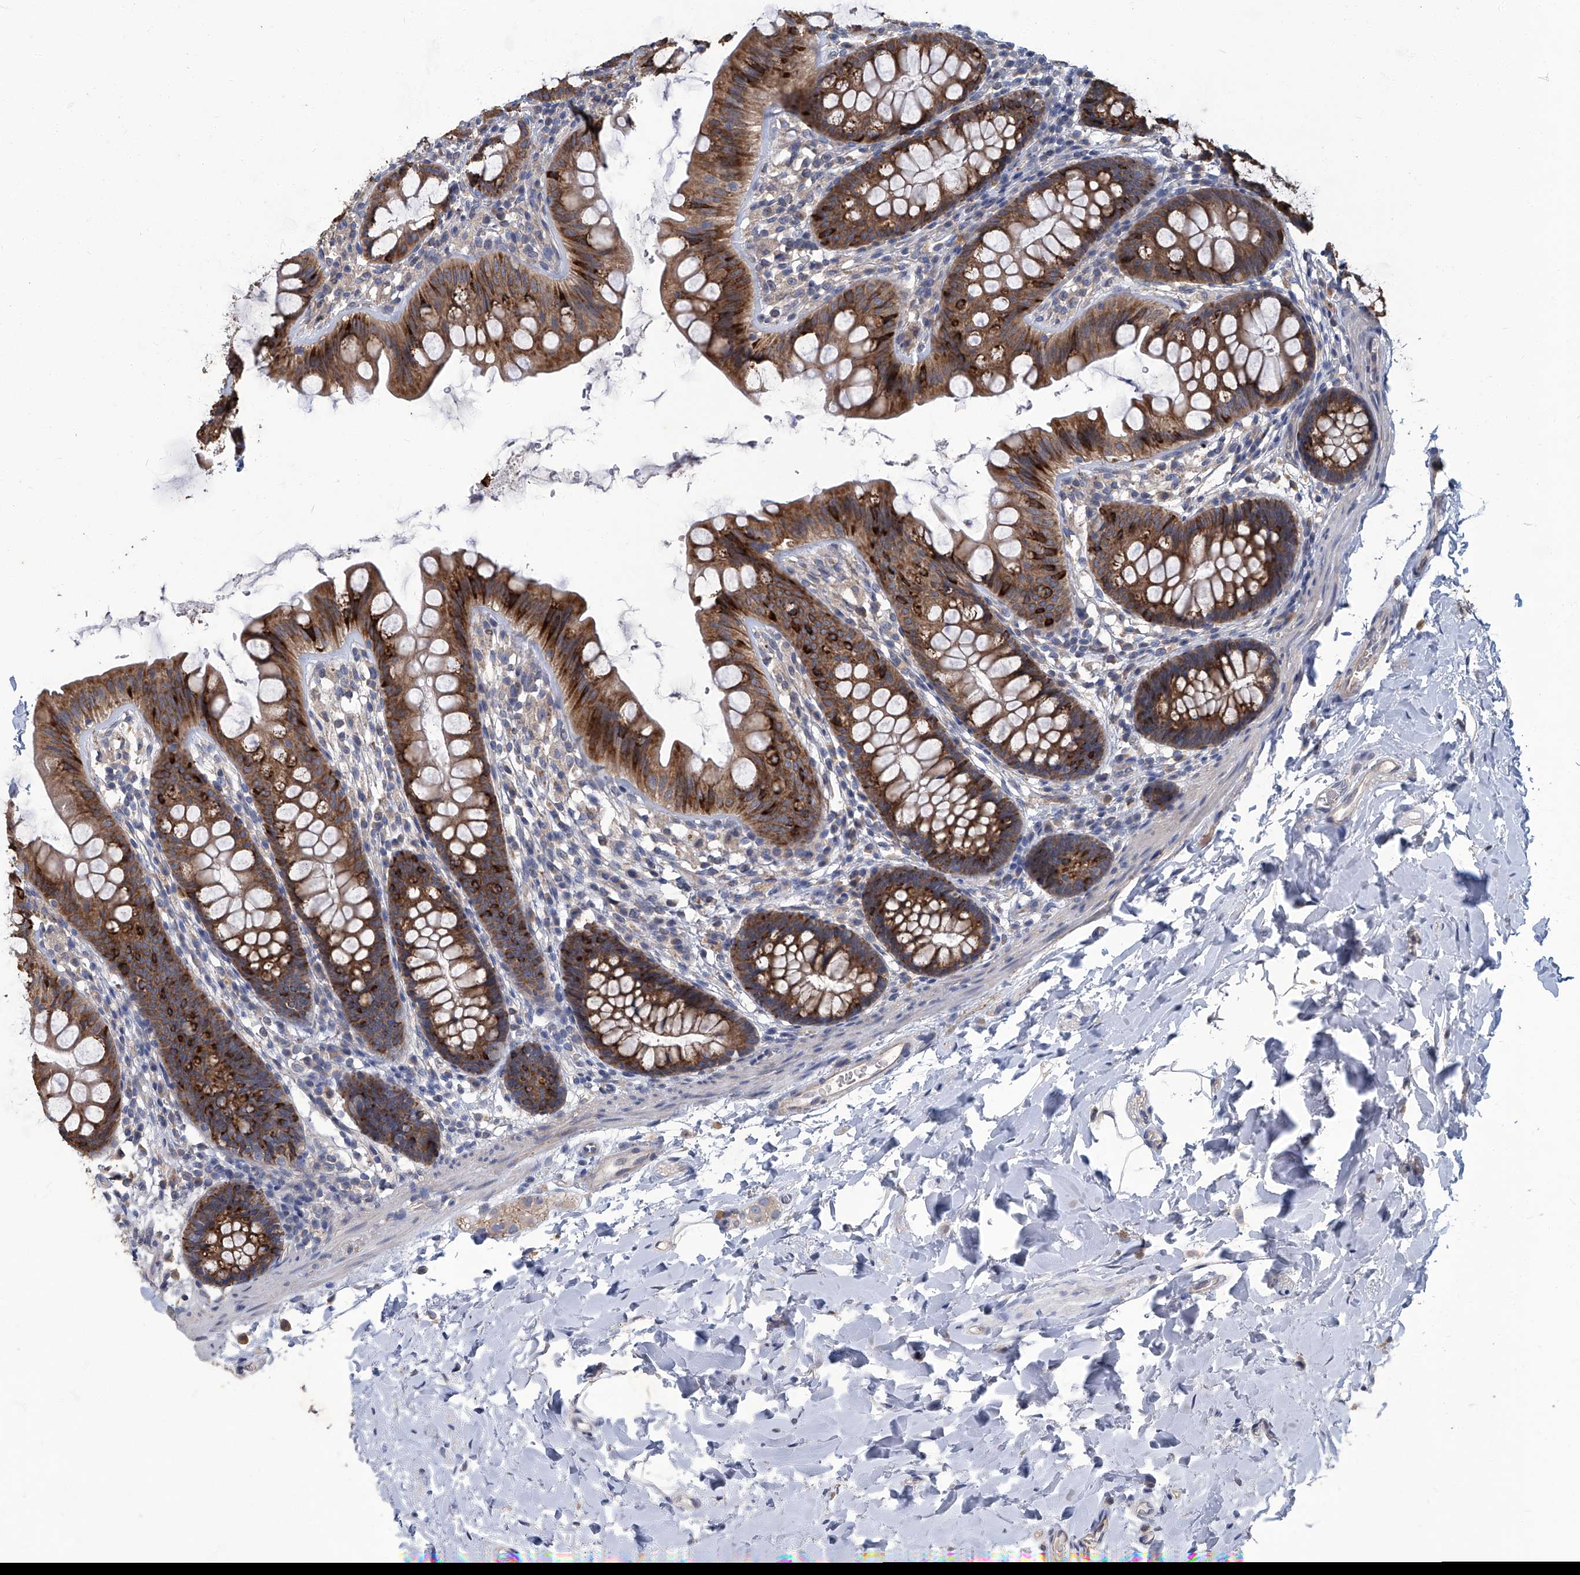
{"staining": {"intensity": "weak", "quantity": ">75%", "location": "cytoplasmic/membranous"}, "tissue": "colon", "cell_type": "Endothelial cells", "image_type": "normal", "snomed": [{"axis": "morphology", "description": "Normal tissue, NOS"}, {"axis": "topography", "description": "Colon"}], "caption": "Protein staining of normal colon shows weak cytoplasmic/membranous staining in approximately >75% of endothelial cells.", "gene": "TGFBR1", "patient": {"sex": "female", "age": 62}}